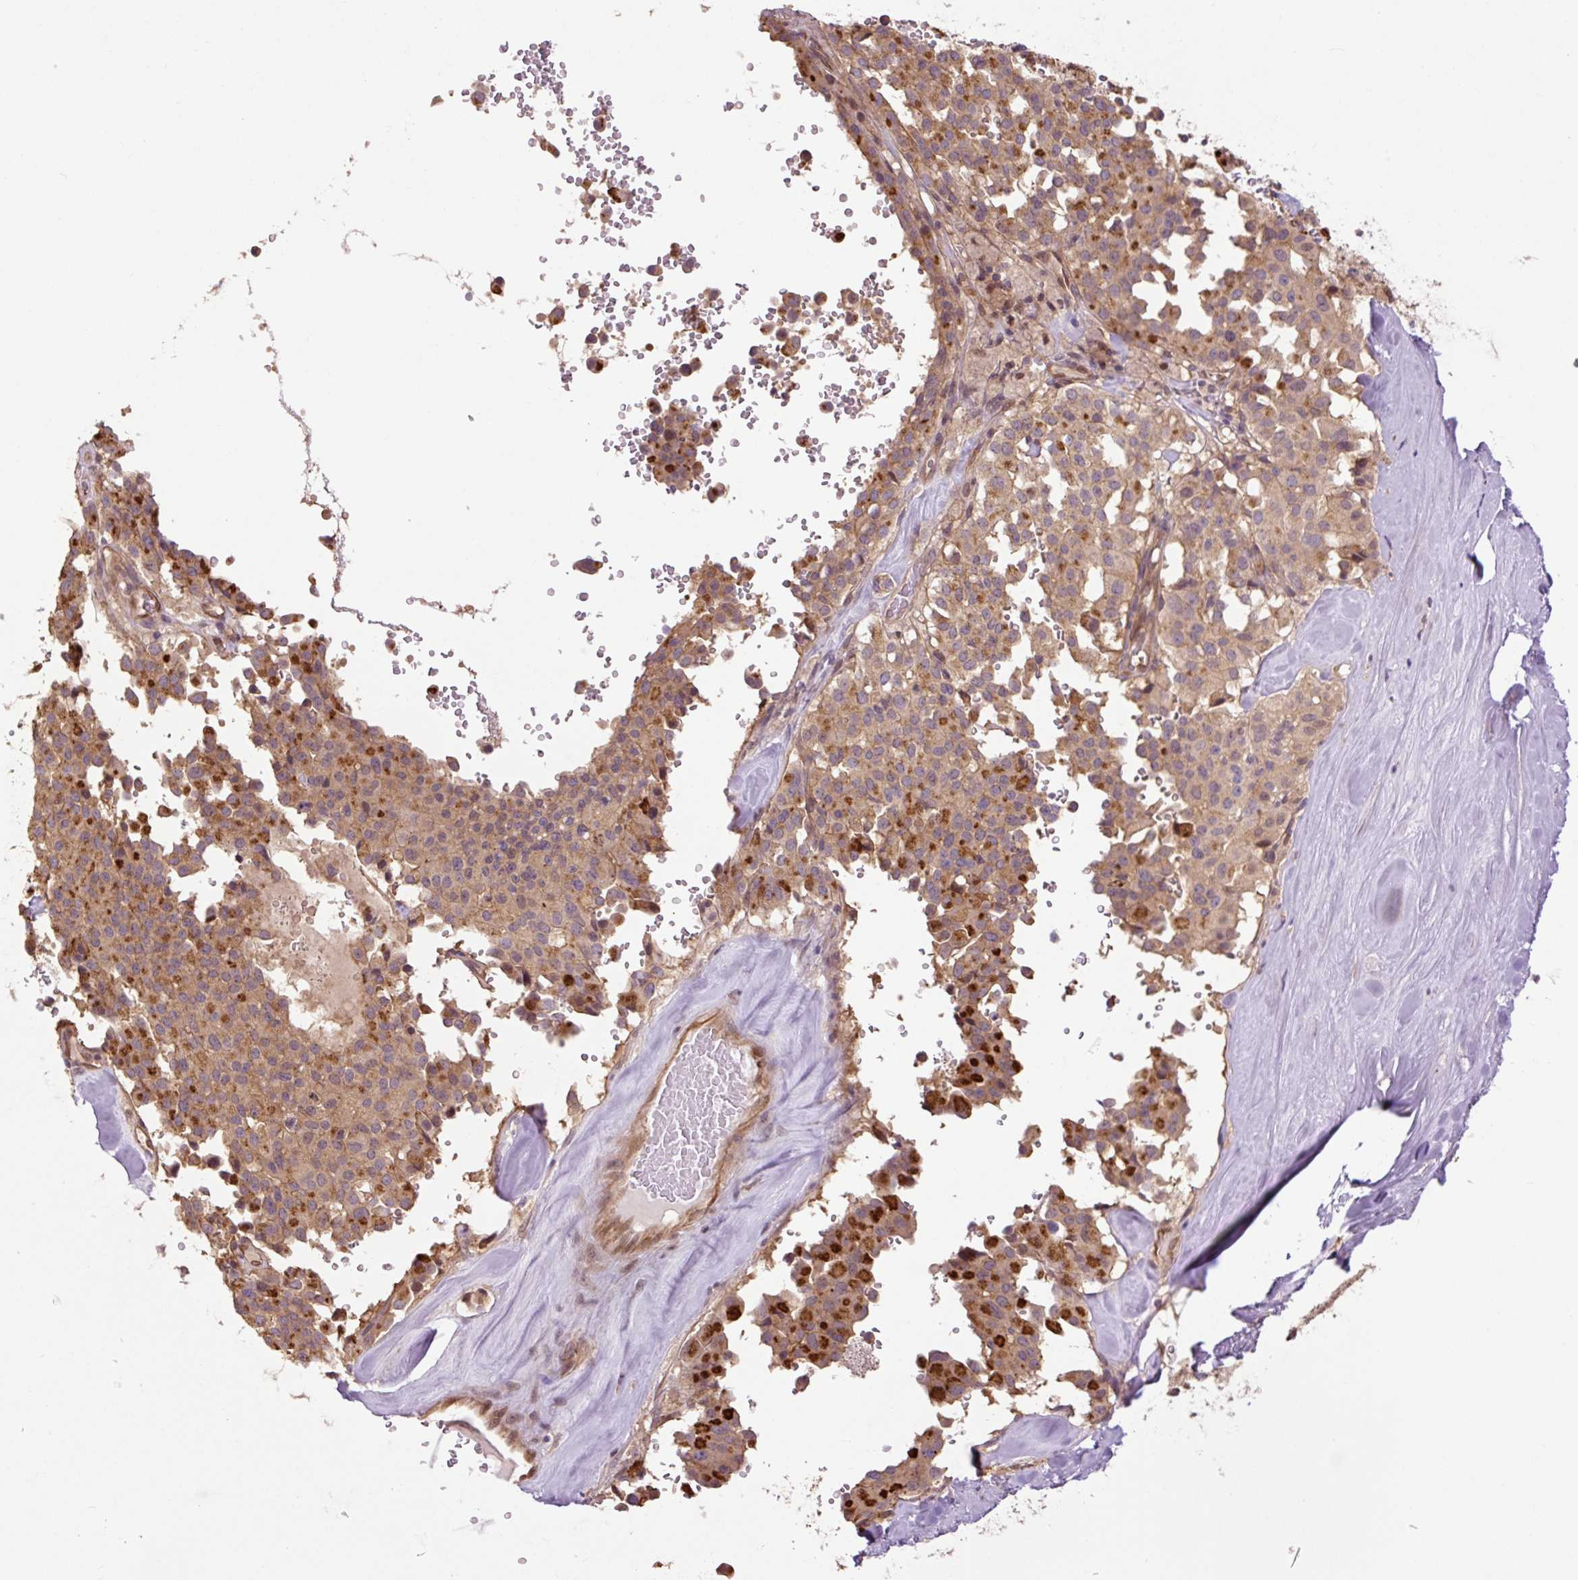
{"staining": {"intensity": "weak", "quantity": ">75%", "location": "cytoplasmic/membranous"}, "tissue": "pancreatic cancer", "cell_type": "Tumor cells", "image_type": "cancer", "snomed": [{"axis": "morphology", "description": "Adenocarcinoma, NOS"}, {"axis": "topography", "description": "Pancreas"}], "caption": "IHC photomicrograph of neoplastic tissue: pancreatic adenocarcinoma stained using immunohistochemistry (IHC) displays low levels of weak protein expression localized specifically in the cytoplasmic/membranous of tumor cells, appearing as a cytoplasmic/membranous brown color.", "gene": "TPT1", "patient": {"sex": "male", "age": 65}}